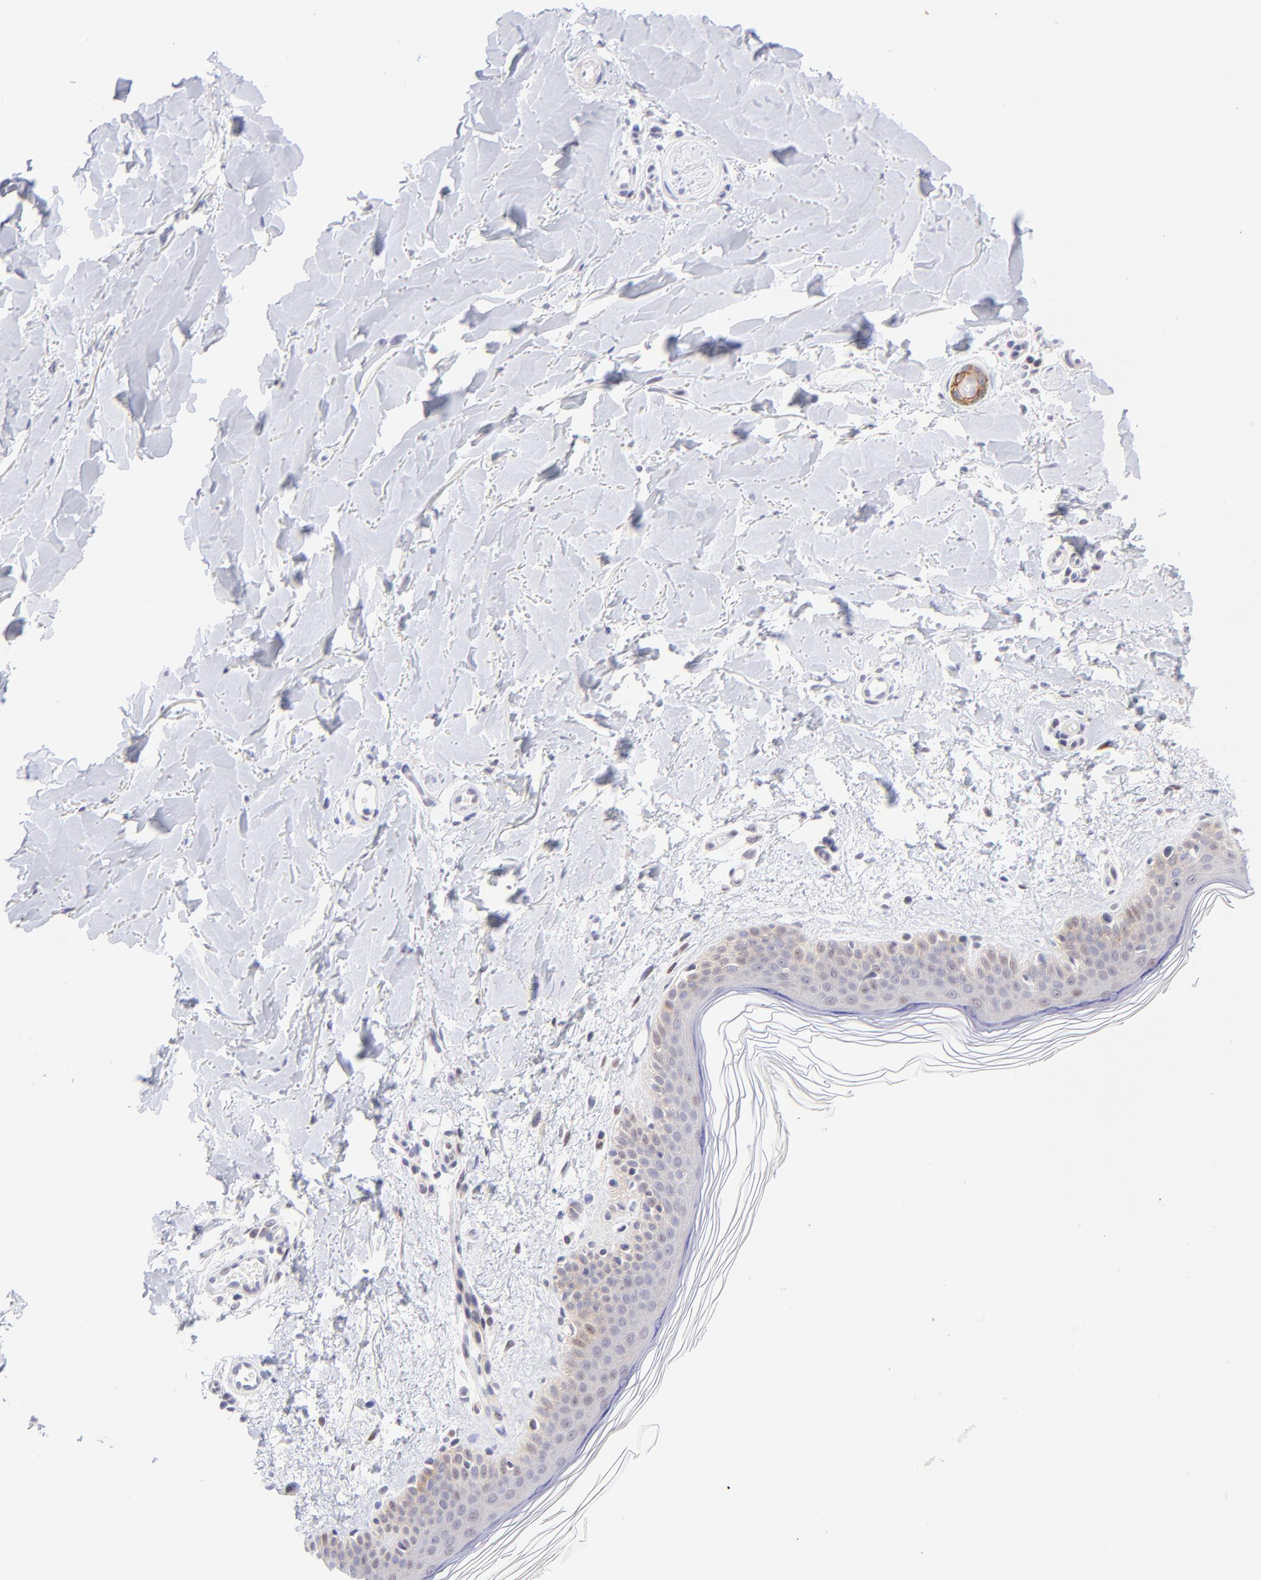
{"staining": {"intensity": "moderate", "quantity": "<25%", "location": "nuclear"}, "tissue": "skin", "cell_type": "Fibroblasts", "image_type": "normal", "snomed": [{"axis": "morphology", "description": "Normal tissue, NOS"}, {"axis": "topography", "description": "Skin"}], "caption": "Immunohistochemistry histopathology image of unremarkable human skin stained for a protein (brown), which exhibits low levels of moderate nuclear staining in about <25% of fibroblasts.", "gene": "PBDC1", "patient": {"sex": "female", "age": 56}}